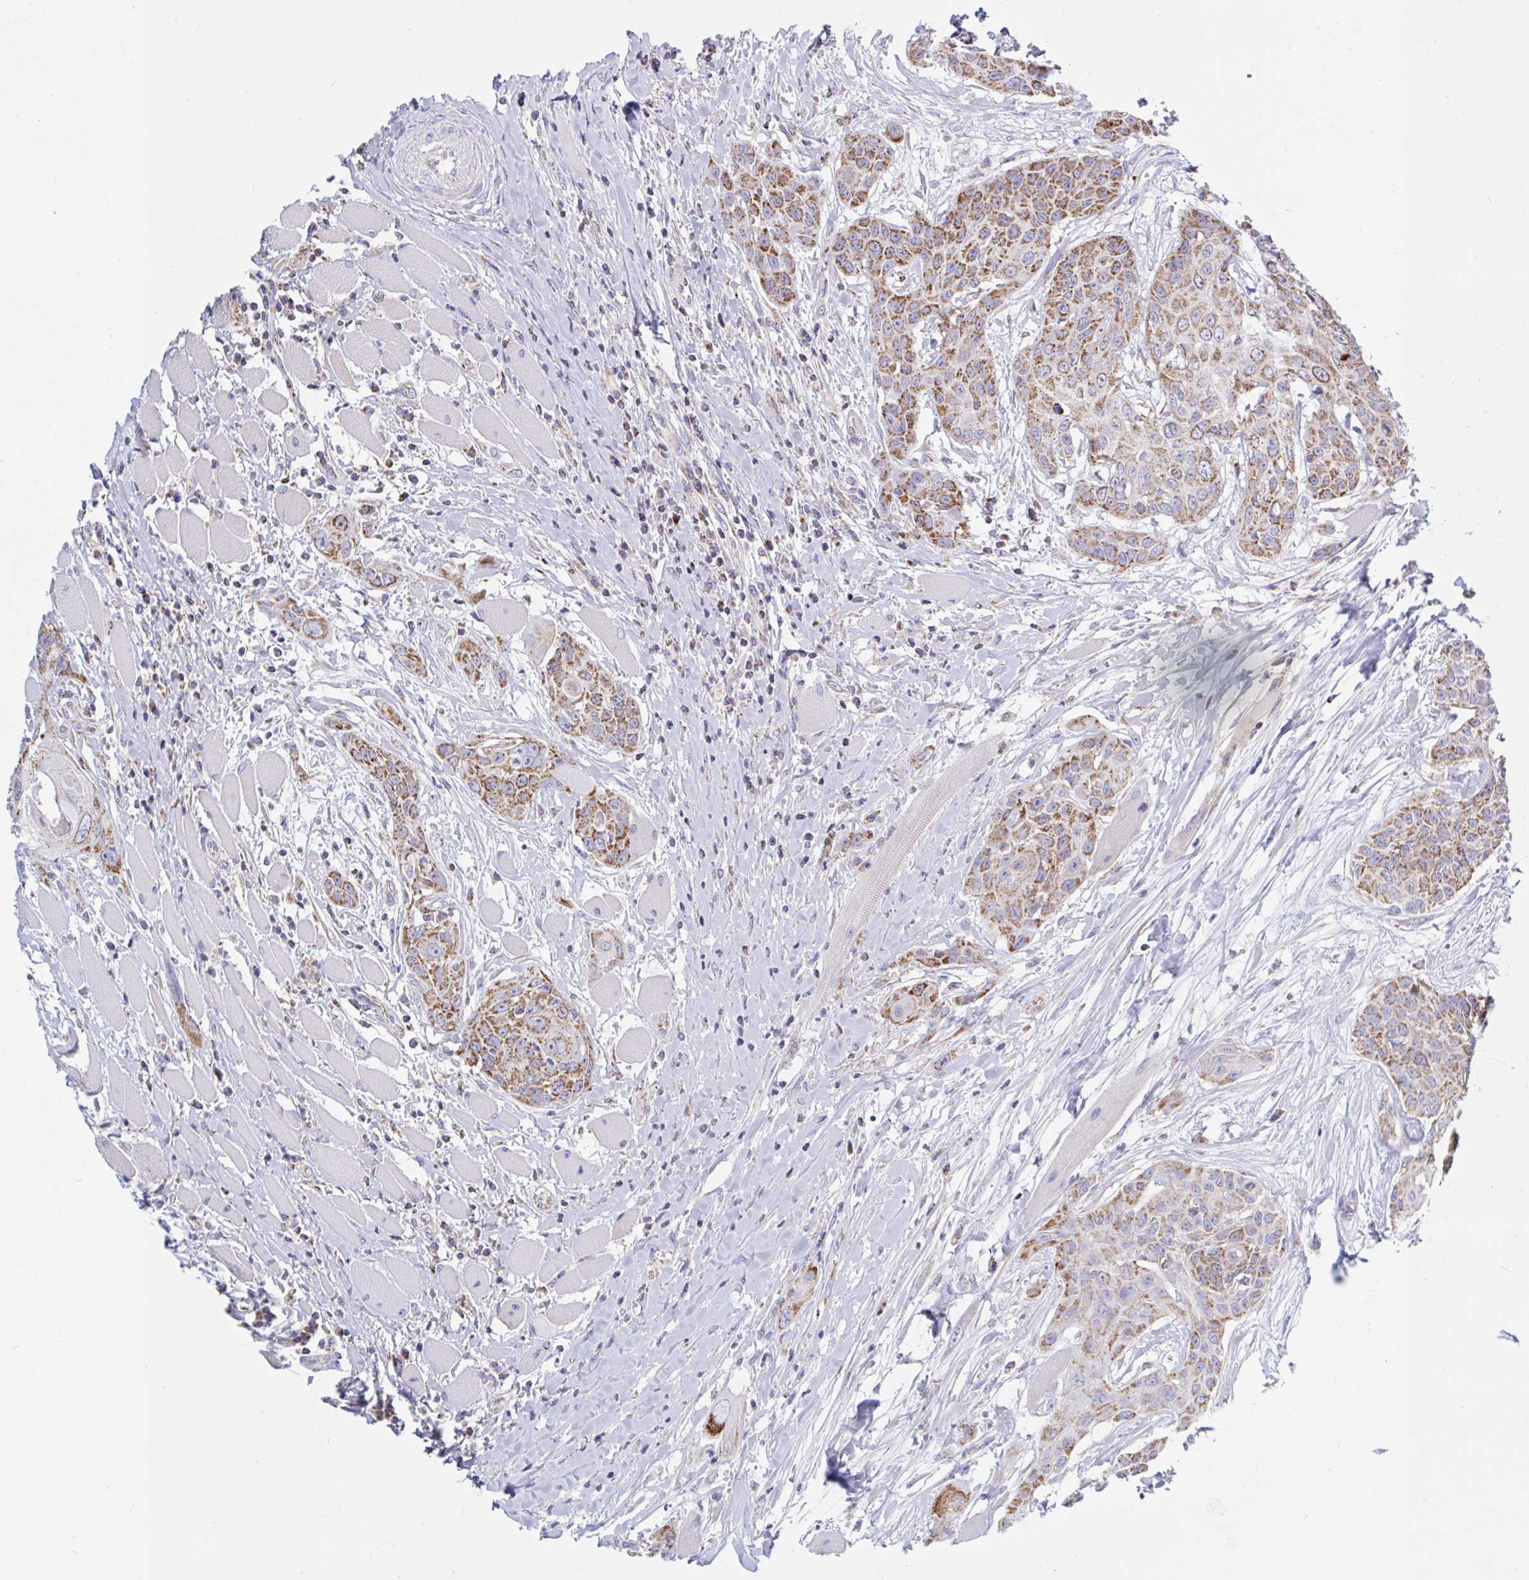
{"staining": {"intensity": "moderate", "quantity": "25%-75%", "location": "cytoplasmic/membranous"}, "tissue": "head and neck cancer", "cell_type": "Tumor cells", "image_type": "cancer", "snomed": [{"axis": "morphology", "description": "Squamous cell carcinoma, NOS"}, {"axis": "topography", "description": "Head-Neck"}], "caption": "Human head and neck squamous cell carcinoma stained for a protein (brown) exhibits moderate cytoplasmic/membranous positive staining in approximately 25%-75% of tumor cells.", "gene": "HSPE1", "patient": {"sex": "female", "age": 73}}